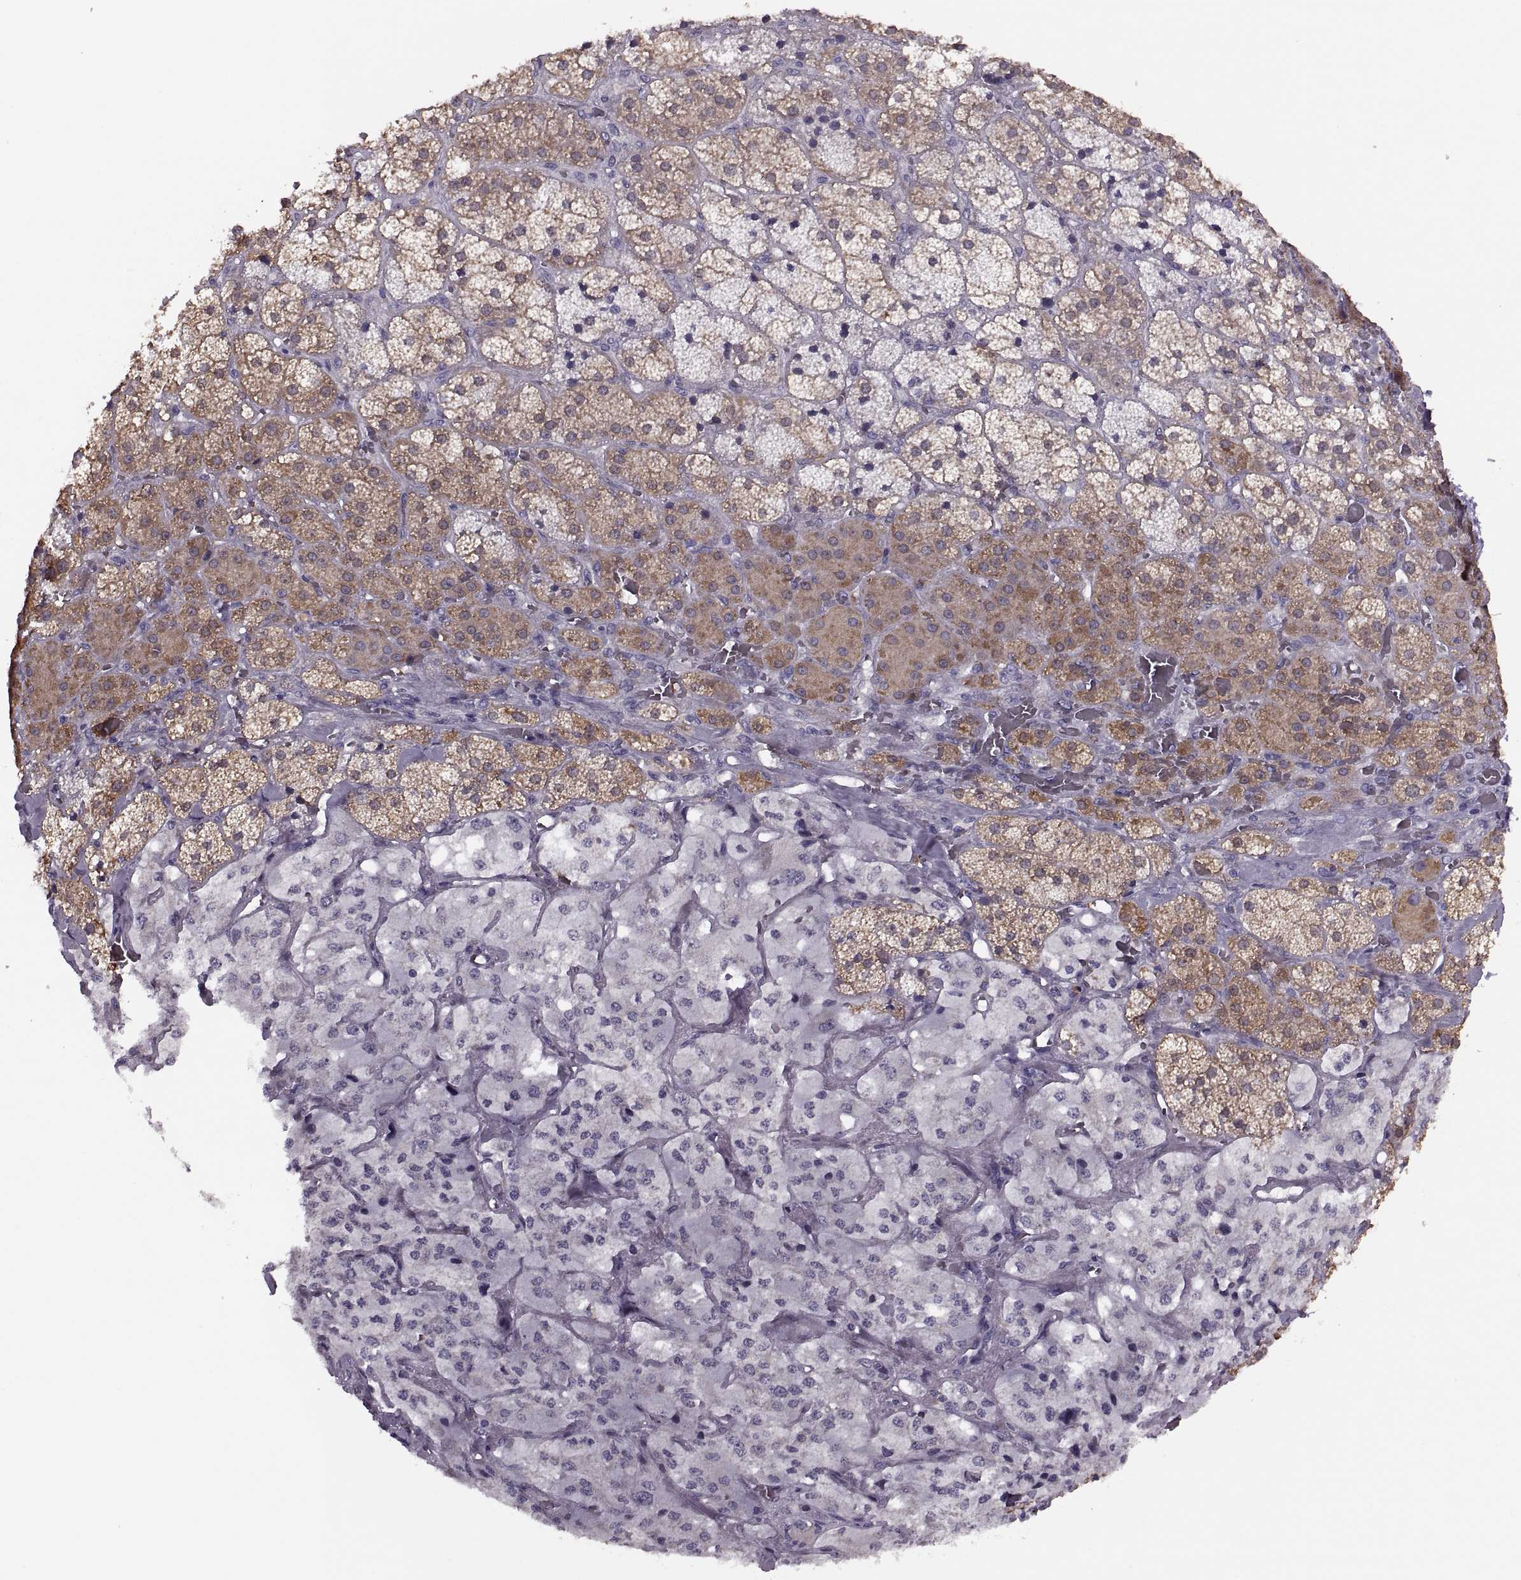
{"staining": {"intensity": "moderate", "quantity": "25%-75%", "location": "cytoplasmic/membranous"}, "tissue": "adrenal gland", "cell_type": "Glandular cells", "image_type": "normal", "snomed": [{"axis": "morphology", "description": "Normal tissue, NOS"}, {"axis": "topography", "description": "Adrenal gland"}], "caption": "This image demonstrates IHC staining of benign human adrenal gland, with medium moderate cytoplasmic/membranous positivity in approximately 25%-75% of glandular cells.", "gene": "PRSS54", "patient": {"sex": "male", "age": 57}}